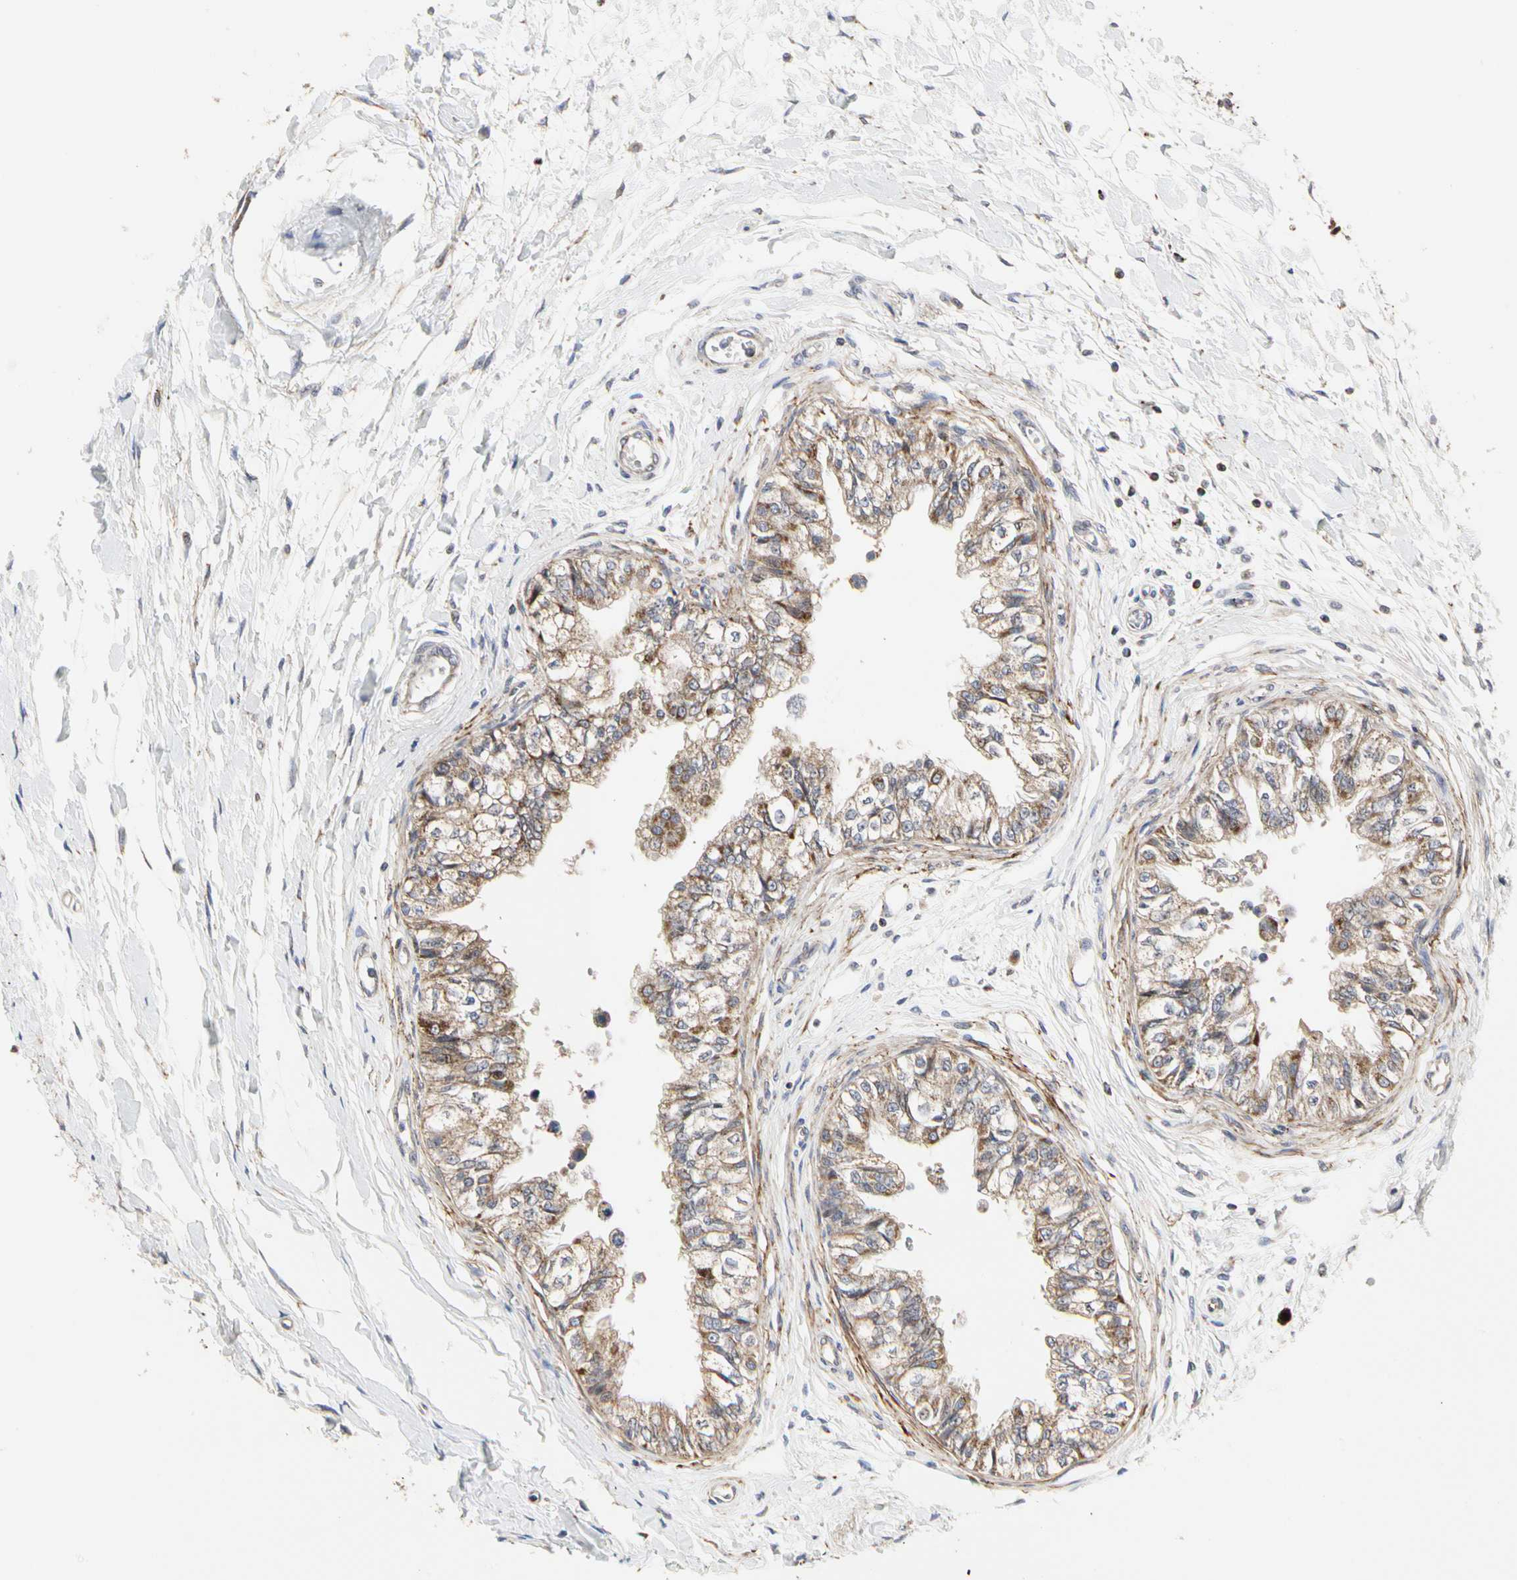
{"staining": {"intensity": "moderate", "quantity": "<25%", "location": "cytoplasmic/membranous,nuclear"}, "tissue": "epididymis", "cell_type": "Glandular cells", "image_type": "normal", "snomed": [{"axis": "morphology", "description": "Normal tissue, NOS"}, {"axis": "morphology", "description": "Adenocarcinoma, metastatic, NOS"}, {"axis": "topography", "description": "Testis"}, {"axis": "topography", "description": "Epididymis"}], "caption": "Immunohistochemistry (IHC) (DAB) staining of unremarkable epididymis exhibits moderate cytoplasmic/membranous,nuclear protein expression in about <25% of glandular cells. (brown staining indicates protein expression, while blue staining denotes nuclei).", "gene": "TSKU", "patient": {"sex": "male", "age": 26}}